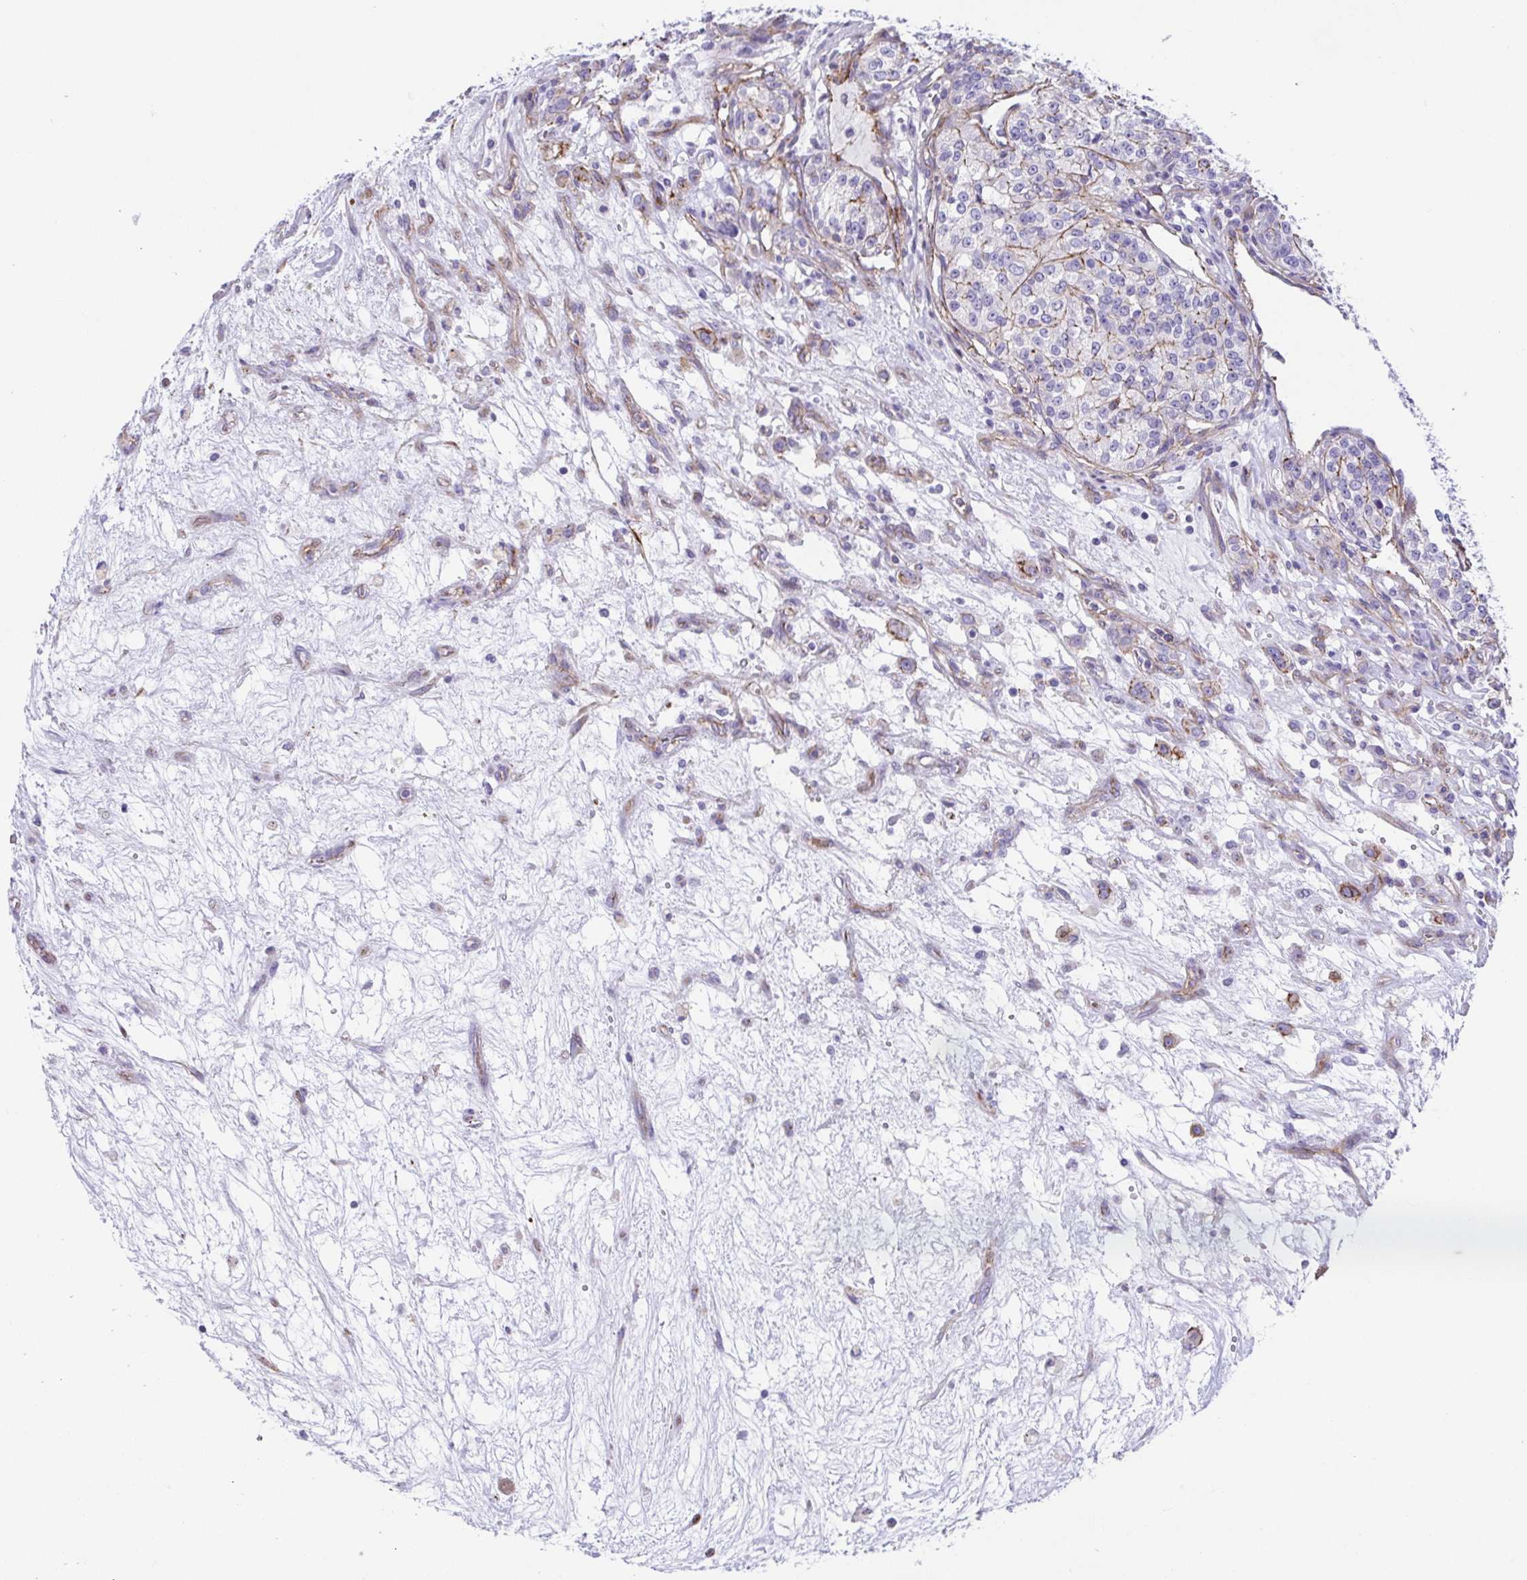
{"staining": {"intensity": "weak", "quantity": "25%-75%", "location": "cytoplasmic/membranous"}, "tissue": "renal cancer", "cell_type": "Tumor cells", "image_type": "cancer", "snomed": [{"axis": "morphology", "description": "Adenocarcinoma, NOS"}, {"axis": "topography", "description": "Kidney"}], "caption": "This photomicrograph reveals adenocarcinoma (renal) stained with immunohistochemistry (IHC) to label a protein in brown. The cytoplasmic/membranous of tumor cells show weak positivity for the protein. Nuclei are counter-stained blue.", "gene": "TRAM2", "patient": {"sex": "female", "age": 63}}